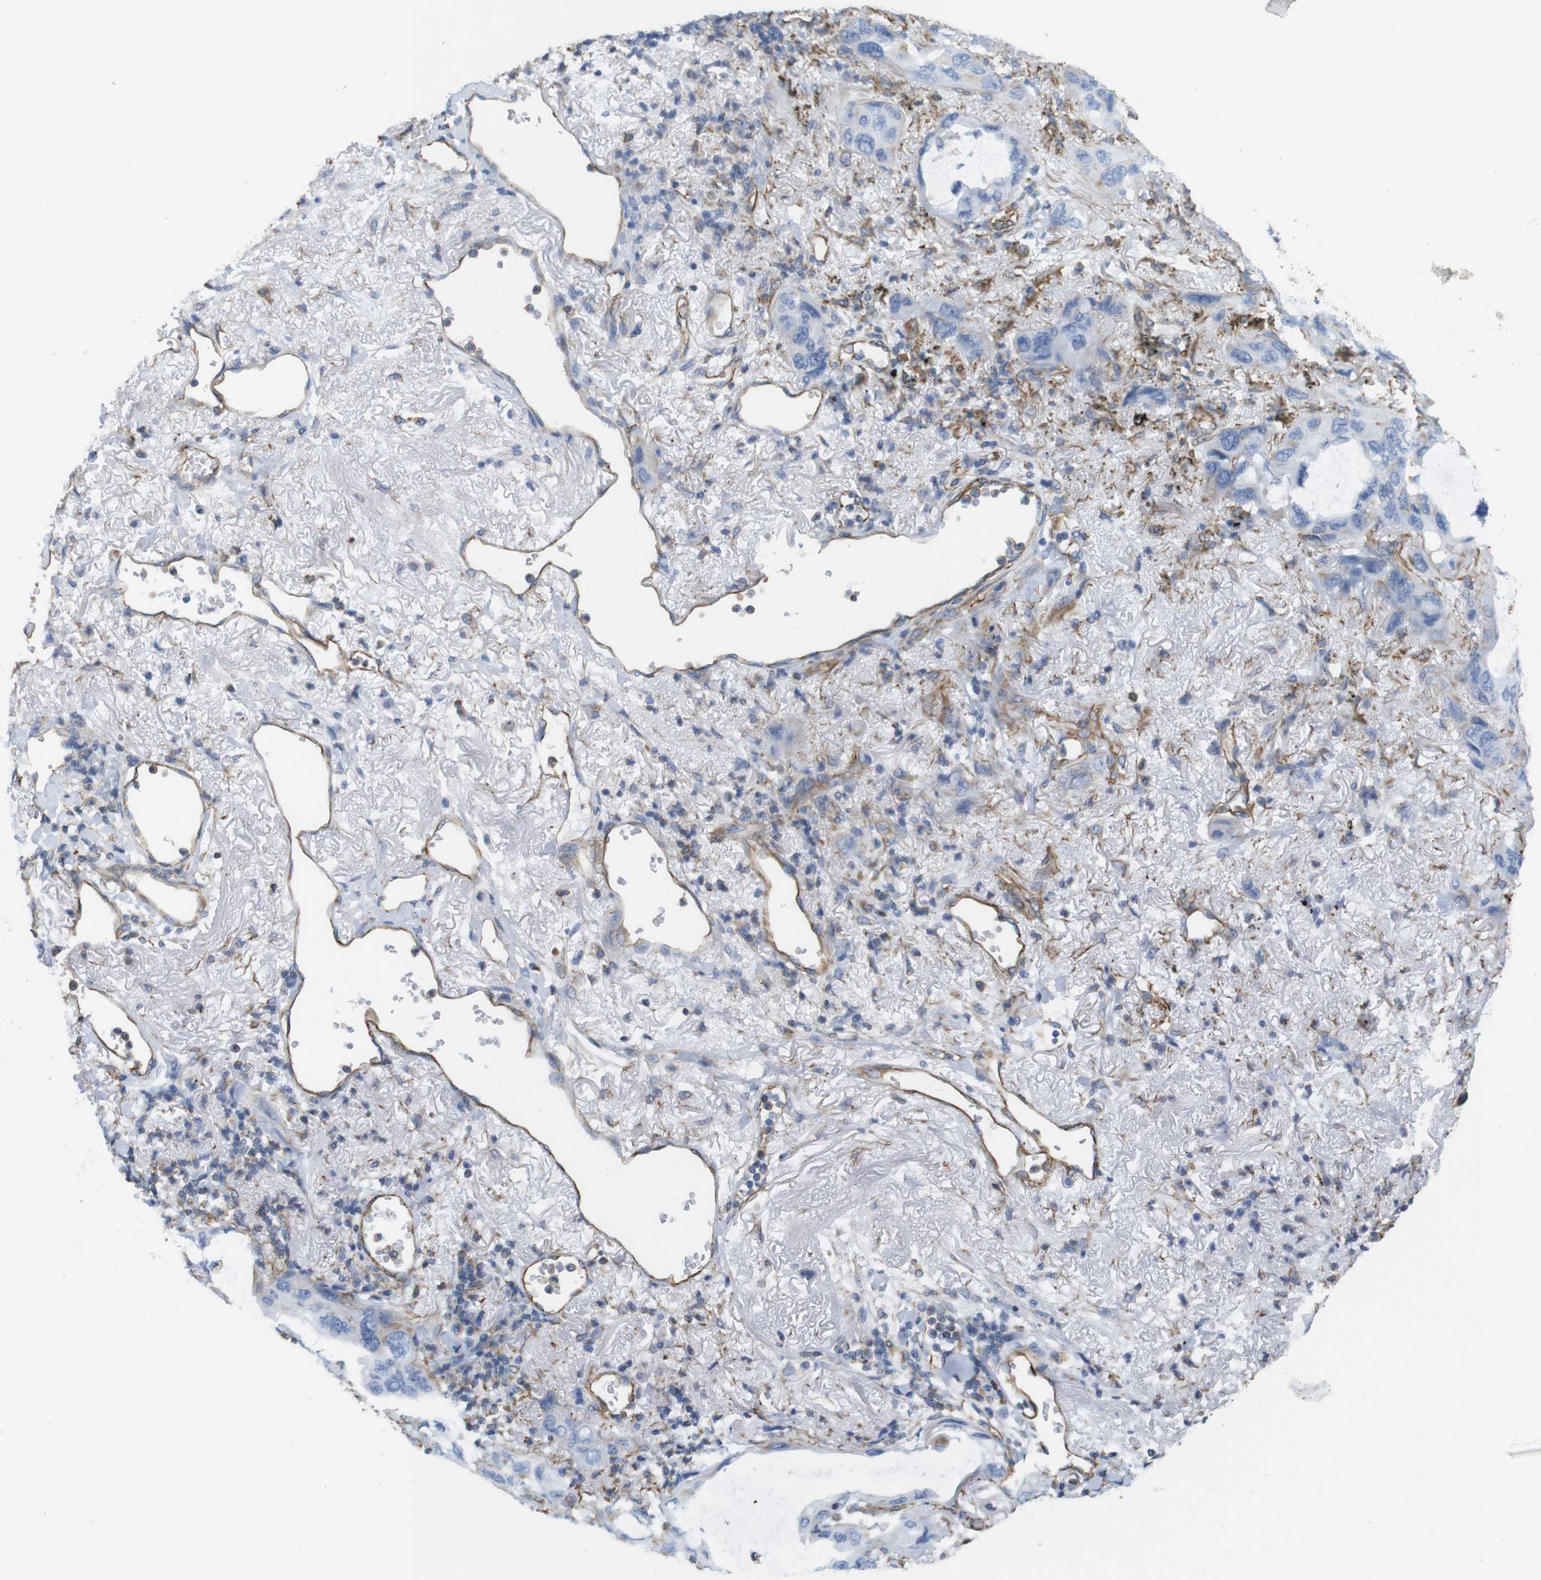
{"staining": {"intensity": "negative", "quantity": "none", "location": "none"}, "tissue": "lung cancer", "cell_type": "Tumor cells", "image_type": "cancer", "snomed": [{"axis": "morphology", "description": "Squamous cell carcinoma, NOS"}, {"axis": "topography", "description": "Lung"}], "caption": "Tumor cells show no significant staining in lung cancer. (Immunohistochemistry (ihc), brightfield microscopy, high magnification).", "gene": "MS4A10", "patient": {"sex": "female", "age": 73}}